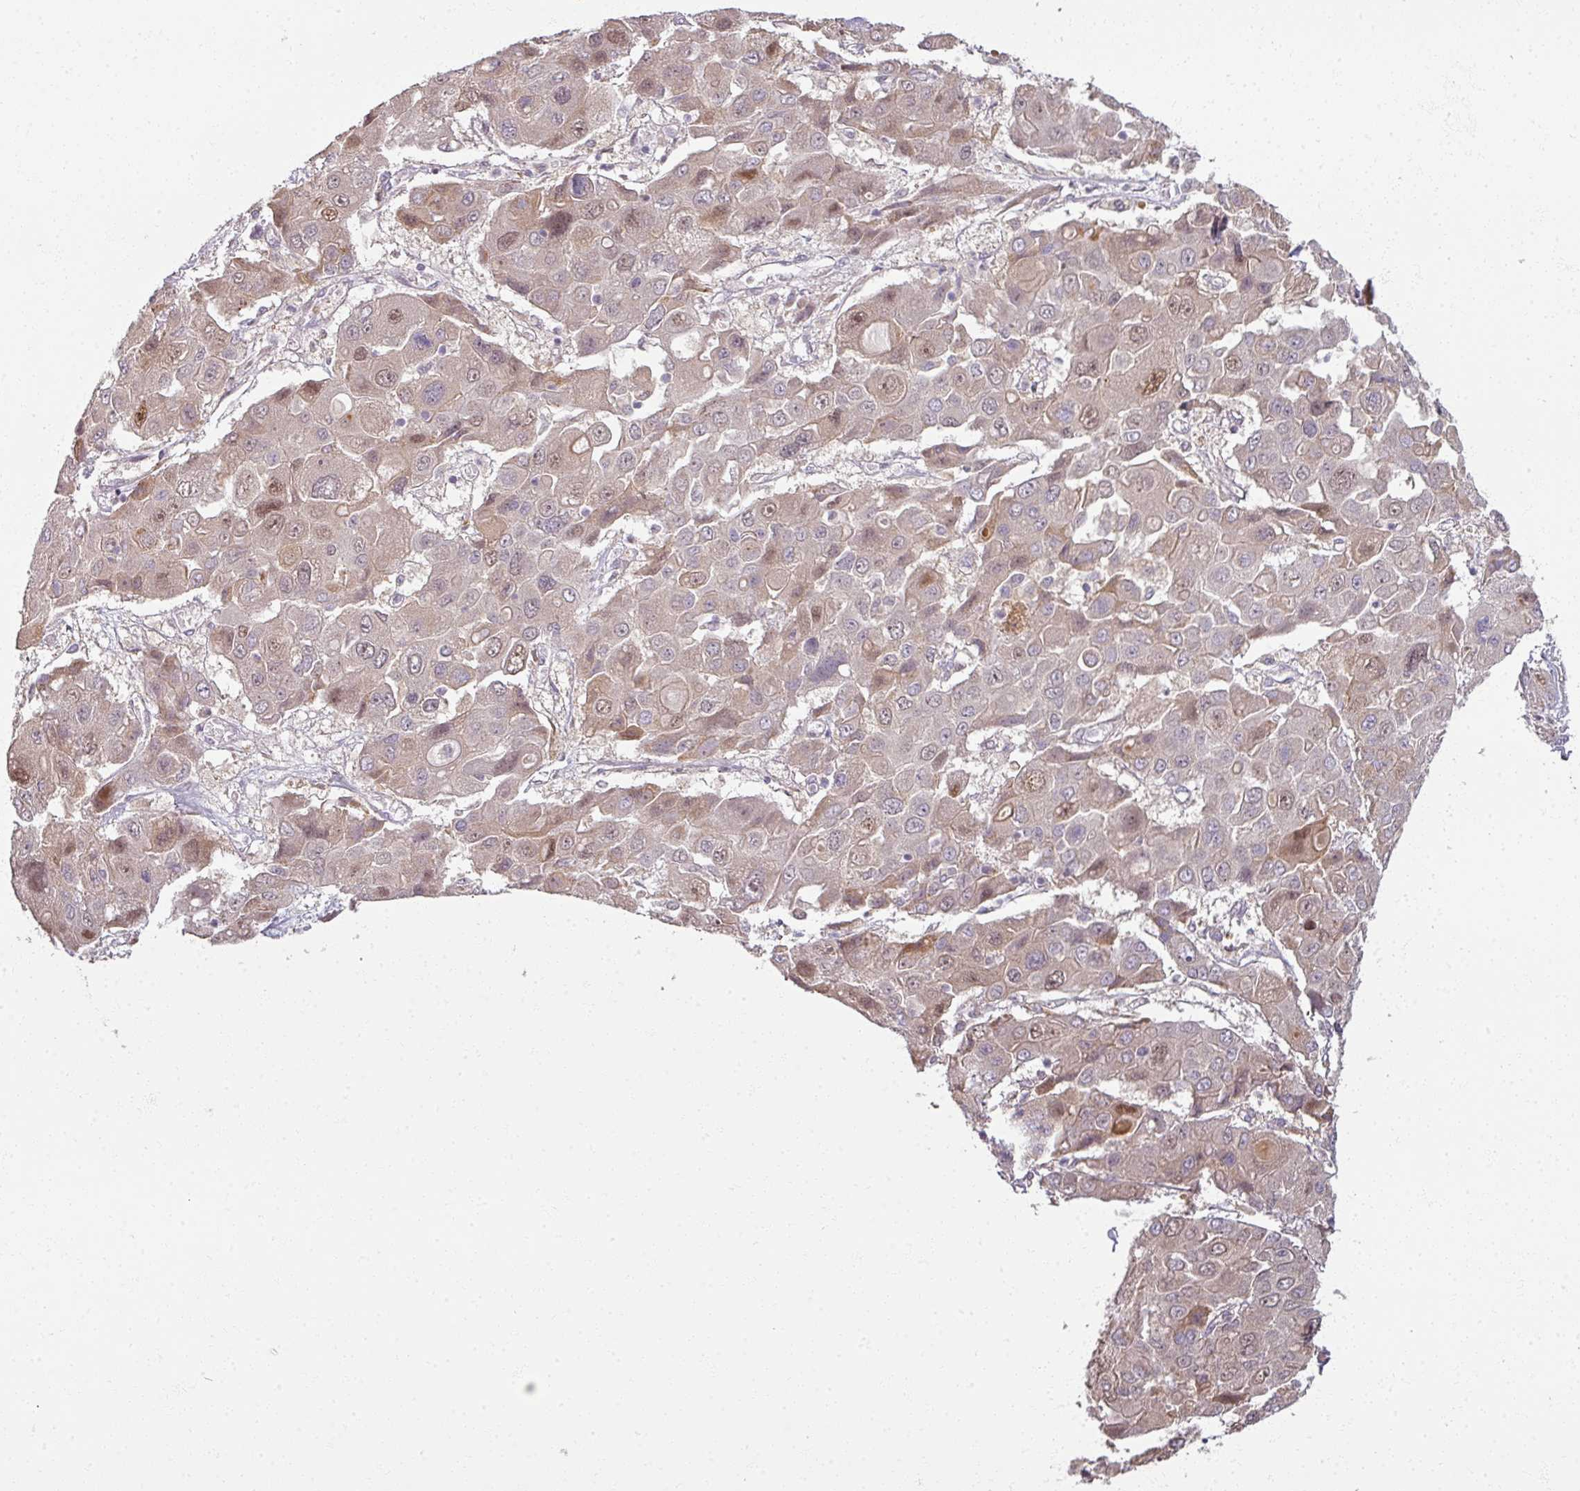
{"staining": {"intensity": "moderate", "quantity": "25%-75%", "location": "cytoplasmic/membranous,nuclear"}, "tissue": "liver cancer", "cell_type": "Tumor cells", "image_type": "cancer", "snomed": [{"axis": "morphology", "description": "Cholangiocarcinoma"}, {"axis": "topography", "description": "Liver"}], "caption": "High-magnification brightfield microscopy of liver cancer (cholangiocarcinoma) stained with DAB (3,3'-diaminobenzidine) (brown) and counterstained with hematoxylin (blue). tumor cells exhibit moderate cytoplasmic/membranous and nuclear expression is present in approximately25%-75% of cells.", "gene": "MYMK", "patient": {"sex": "male", "age": 67}}